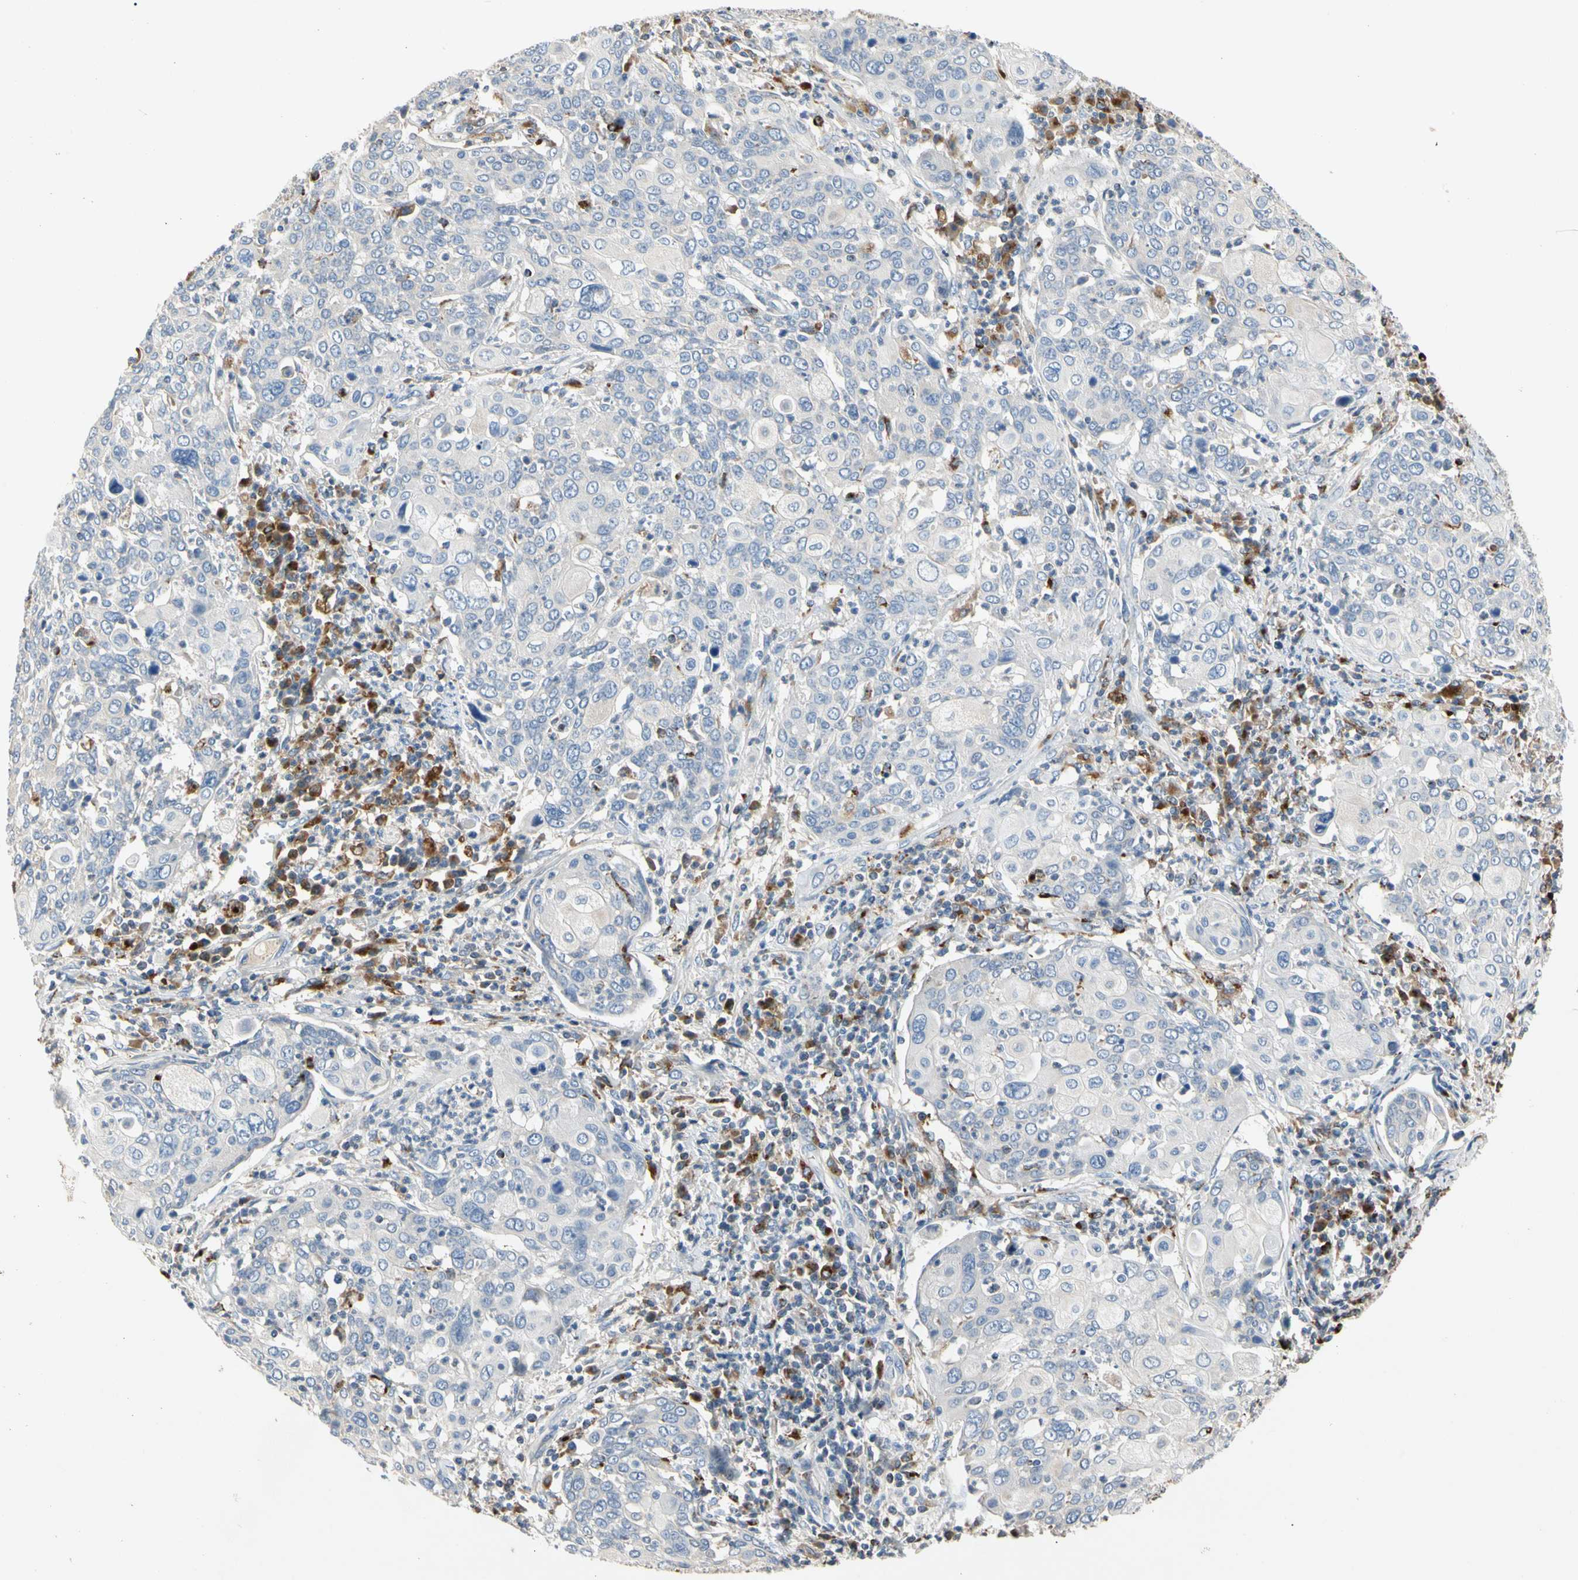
{"staining": {"intensity": "negative", "quantity": "none", "location": "none"}, "tissue": "cervical cancer", "cell_type": "Tumor cells", "image_type": "cancer", "snomed": [{"axis": "morphology", "description": "Squamous cell carcinoma, NOS"}, {"axis": "topography", "description": "Cervix"}], "caption": "The image reveals no significant positivity in tumor cells of squamous cell carcinoma (cervical).", "gene": "ADA2", "patient": {"sex": "female", "age": 40}}